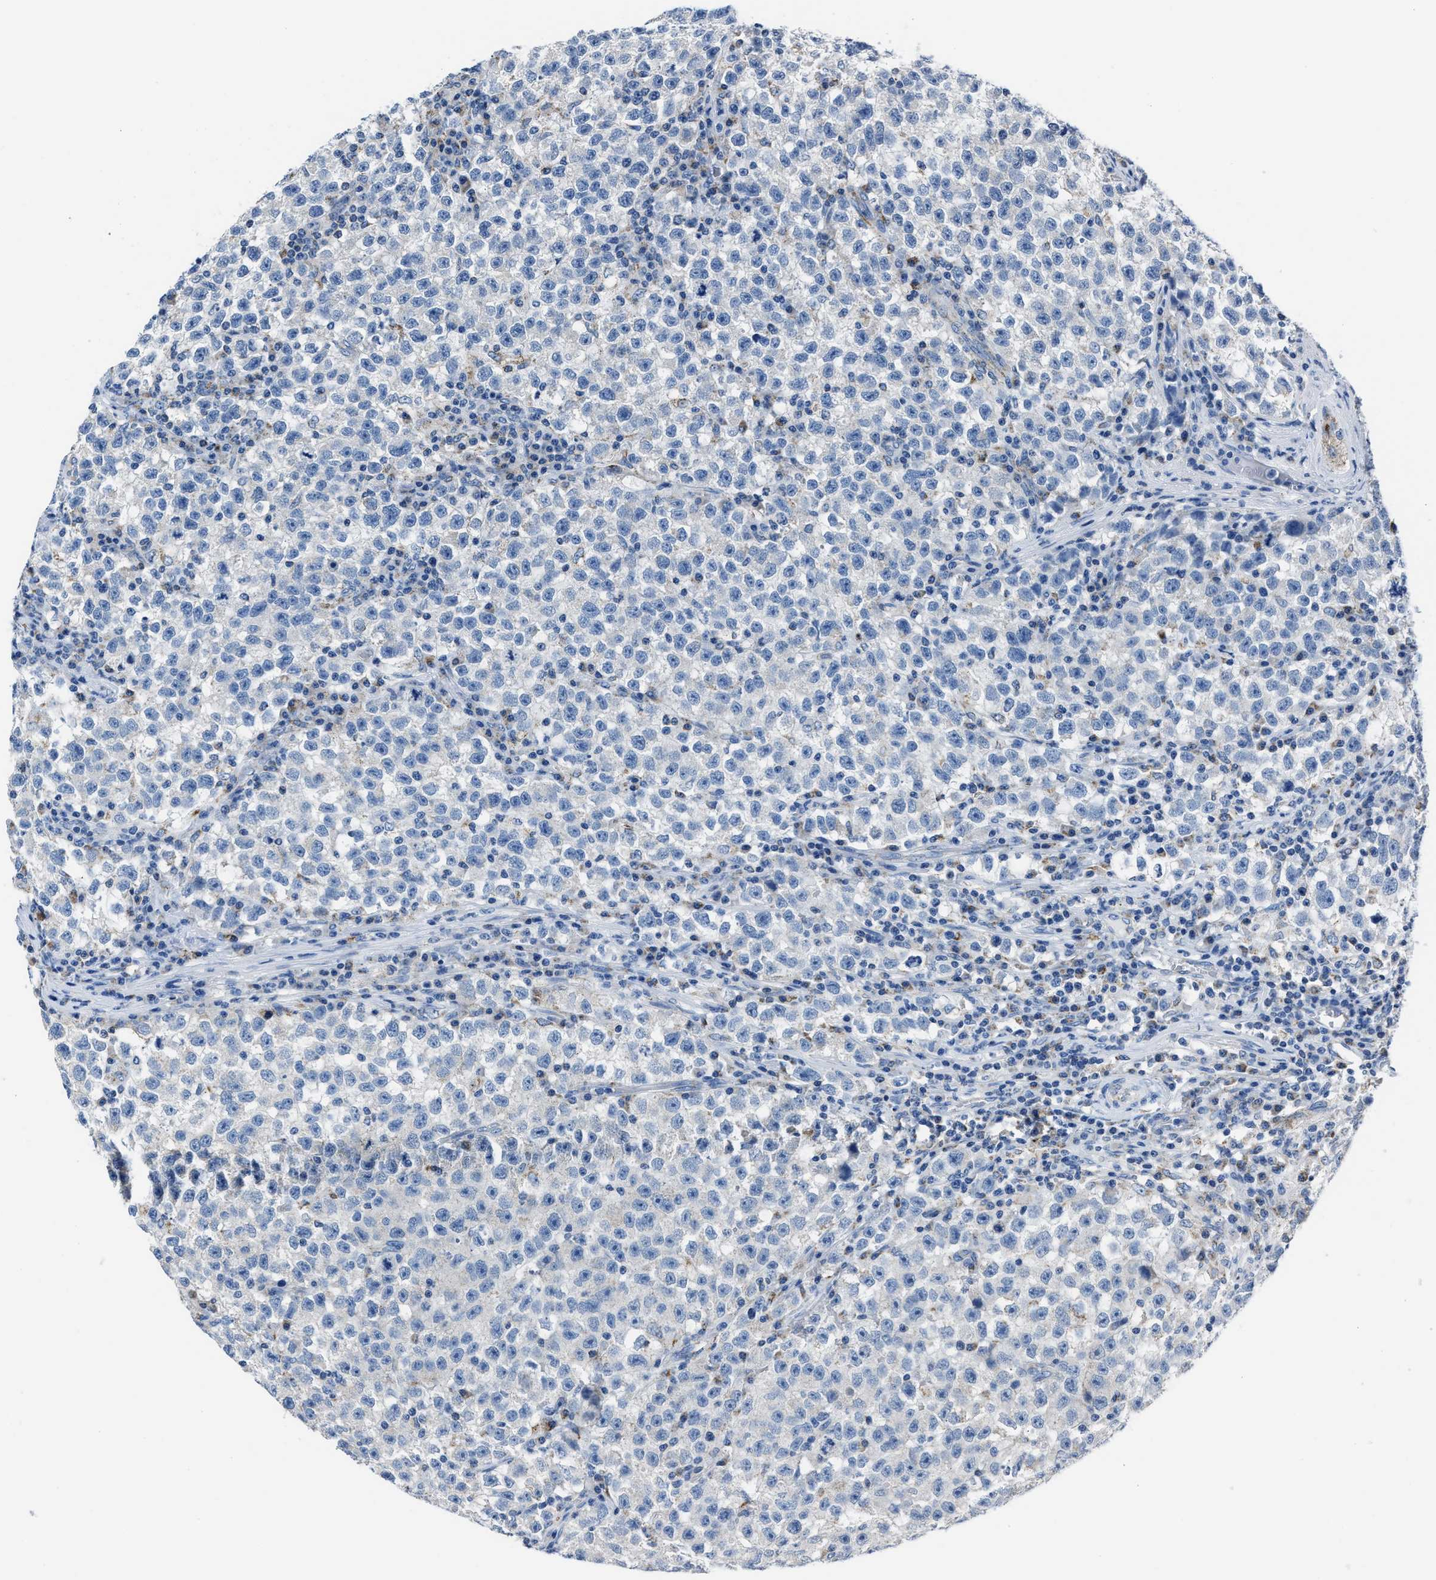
{"staining": {"intensity": "negative", "quantity": "none", "location": "none"}, "tissue": "testis cancer", "cell_type": "Tumor cells", "image_type": "cancer", "snomed": [{"axis": "morphology", "description": "Seminoma, NOS"}, {"axis": "topography", "description": "Testis"}], "caption": "An image of human seminoma (testis) is negative for staining in tumor cells.", "gene": "AMACR", "patient": {"sex": "male", "age": 22}}